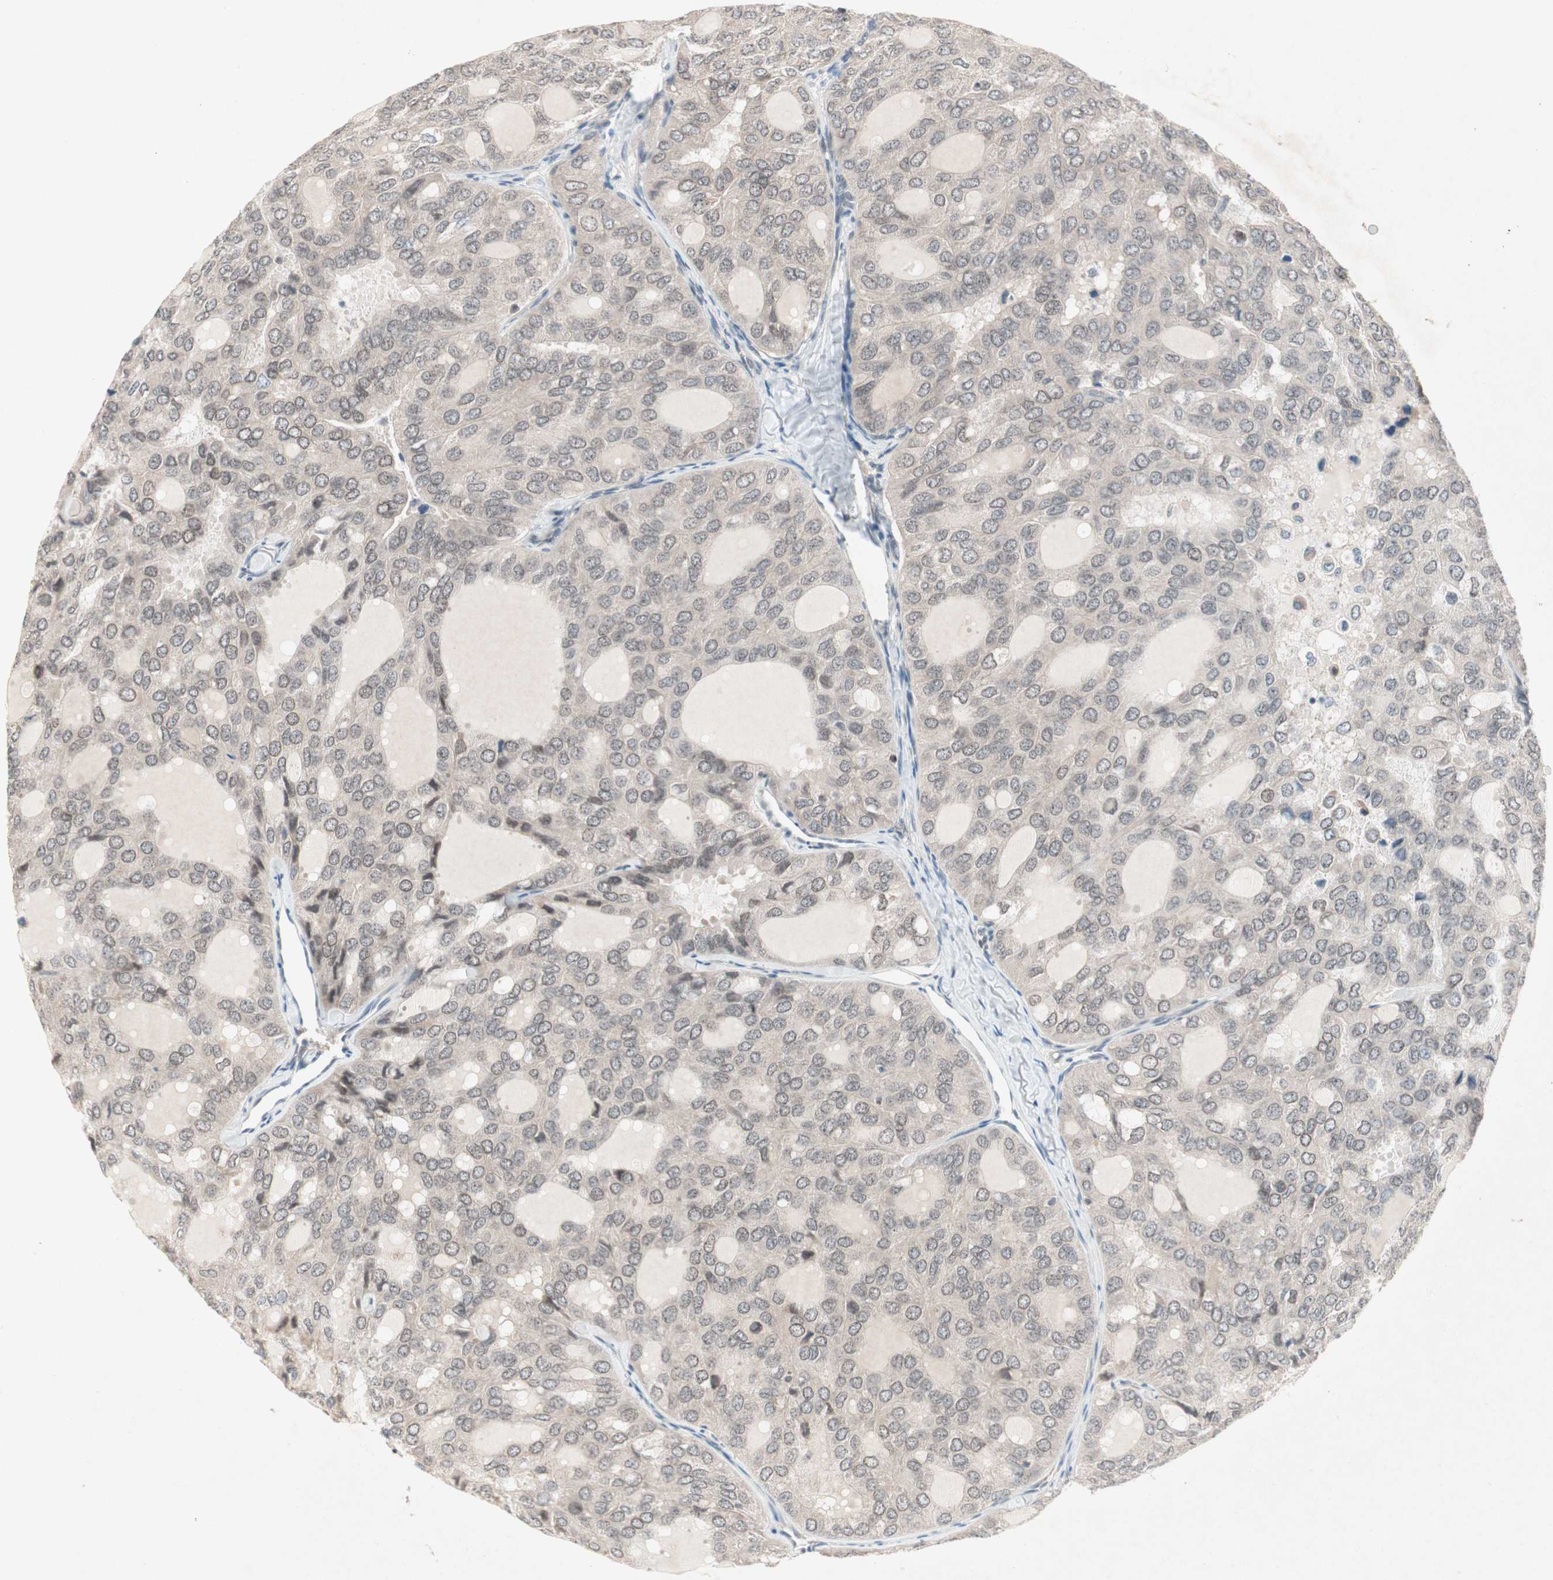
{"staining": {"intensity": "negative", "quantity": "none", "location": "none"}, "tissue": "thyroid cancer", "cell_type": "Tumor cells", "image_type": "cancer", "snomed": [{"axis": "morphology", "description": "Follicular adenoma carcinoma, NOS"}, {"axis": "topography", "description": "Thyroid gland"}], "caption": "Immunohistochemistry histopathology image of neoplastic tissue: follicular adenoma carcinoma (thyroid) stained with DAB exhibits no significant protein positivity in tumor cells. Brightfield microscopy of immunohistochemistry stained with DAB (brown) and hematoxylin (blue), captured at high magnification.", "gene": "PGBD1", "patient": {"sex": "male", "age": 75}}